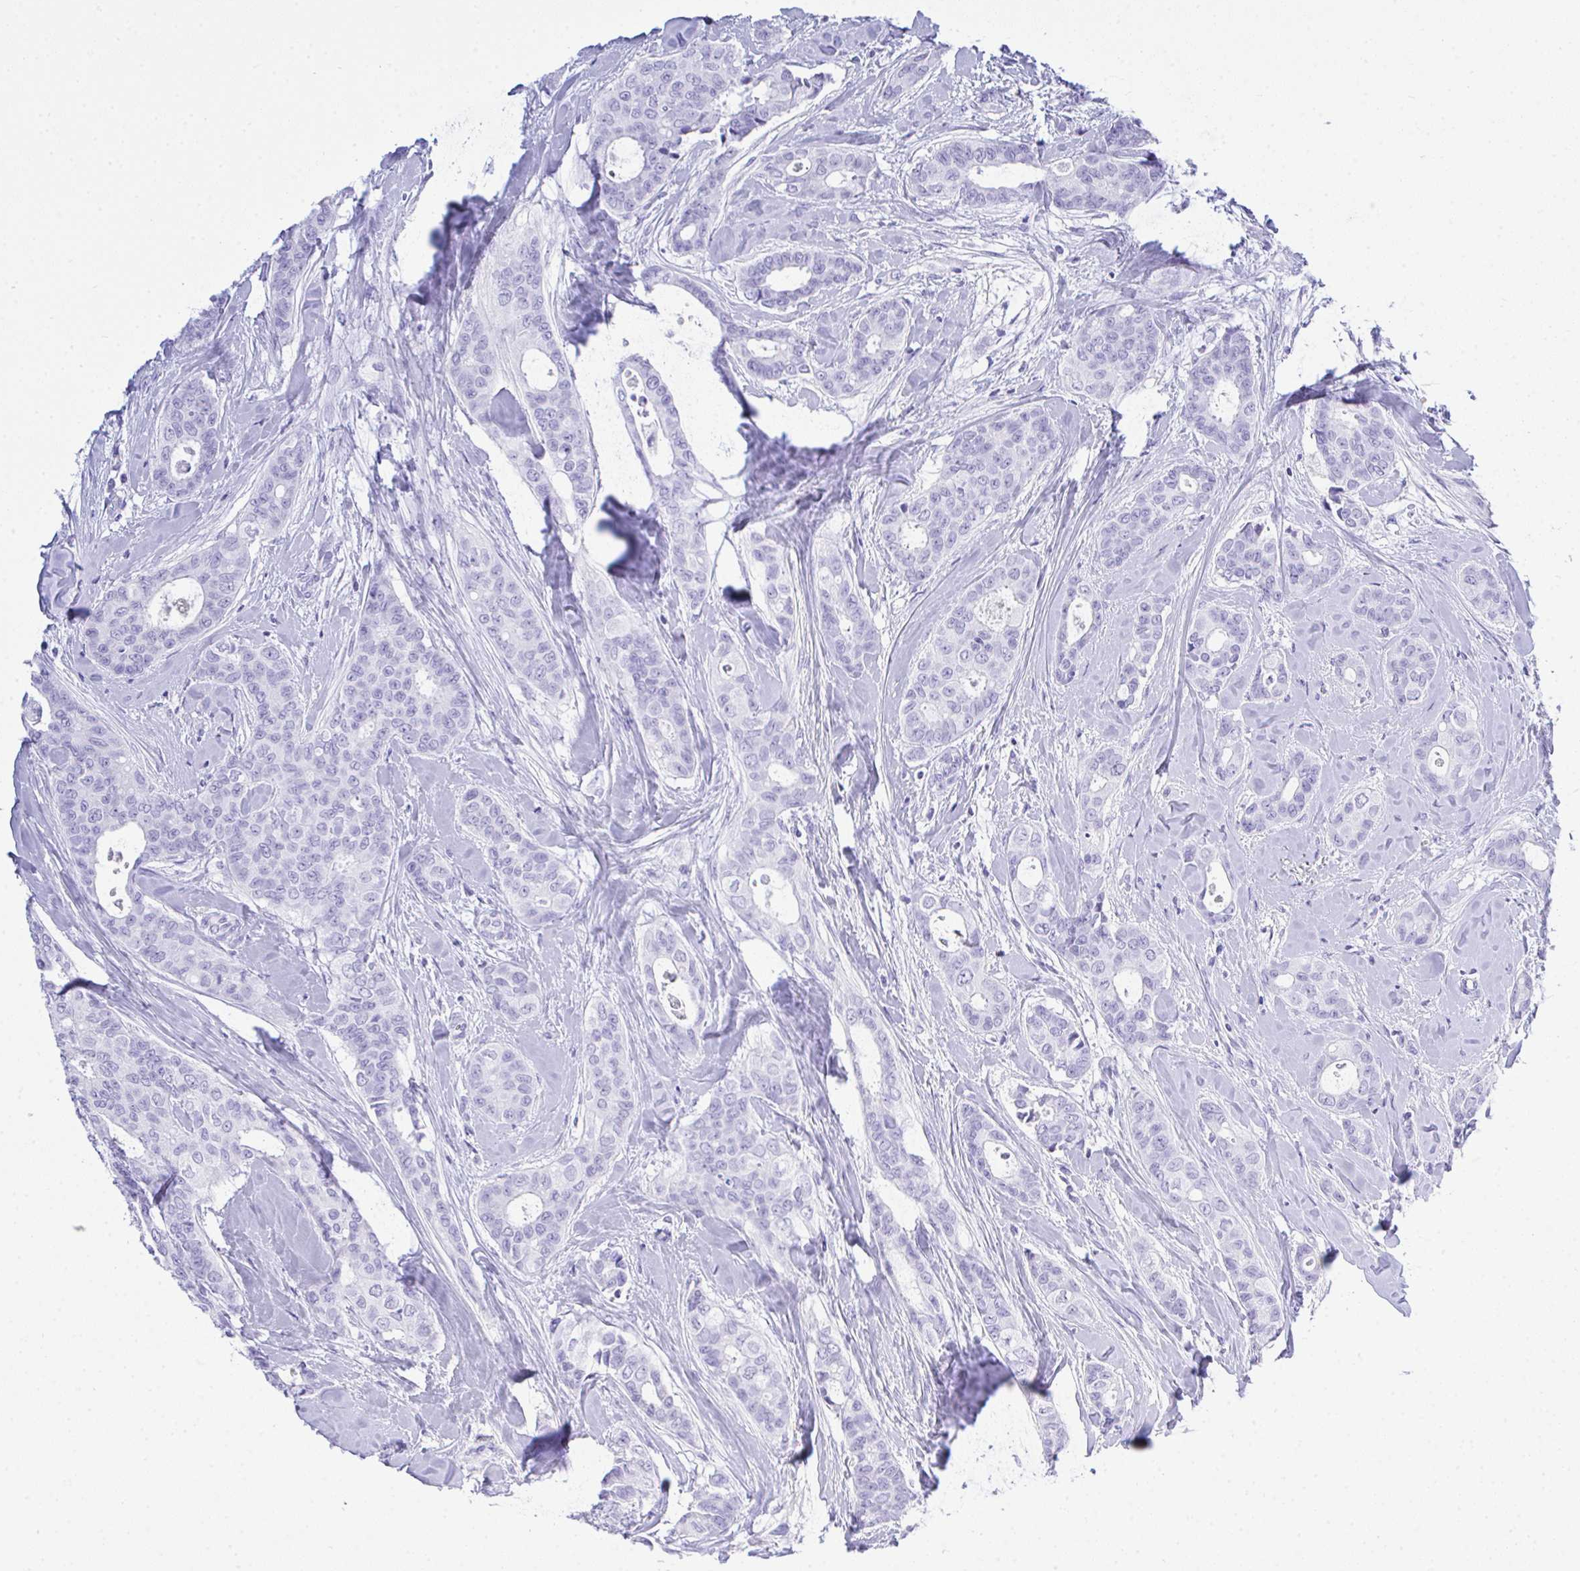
{"staining": {"intensity": "negative", "quantity": "none", "location": "none"}, "tissue": "breast cancer", "cell_type": "Tumor cells", "image_type": "cancer", "snomed": [{"axis": "morphology", "description": "Duct carcinoma"}, {"axis": "topography", "description": "Breast"}], "caption": "DAB immunohistochemical staining of breast cancer shows no significant expression in tumor cells. (Immunohistochemistry (ihc), brightfield microscopy, high magnification).", "gene": "AKR1D1", "patient": {"sex": "female", "age": 45}}